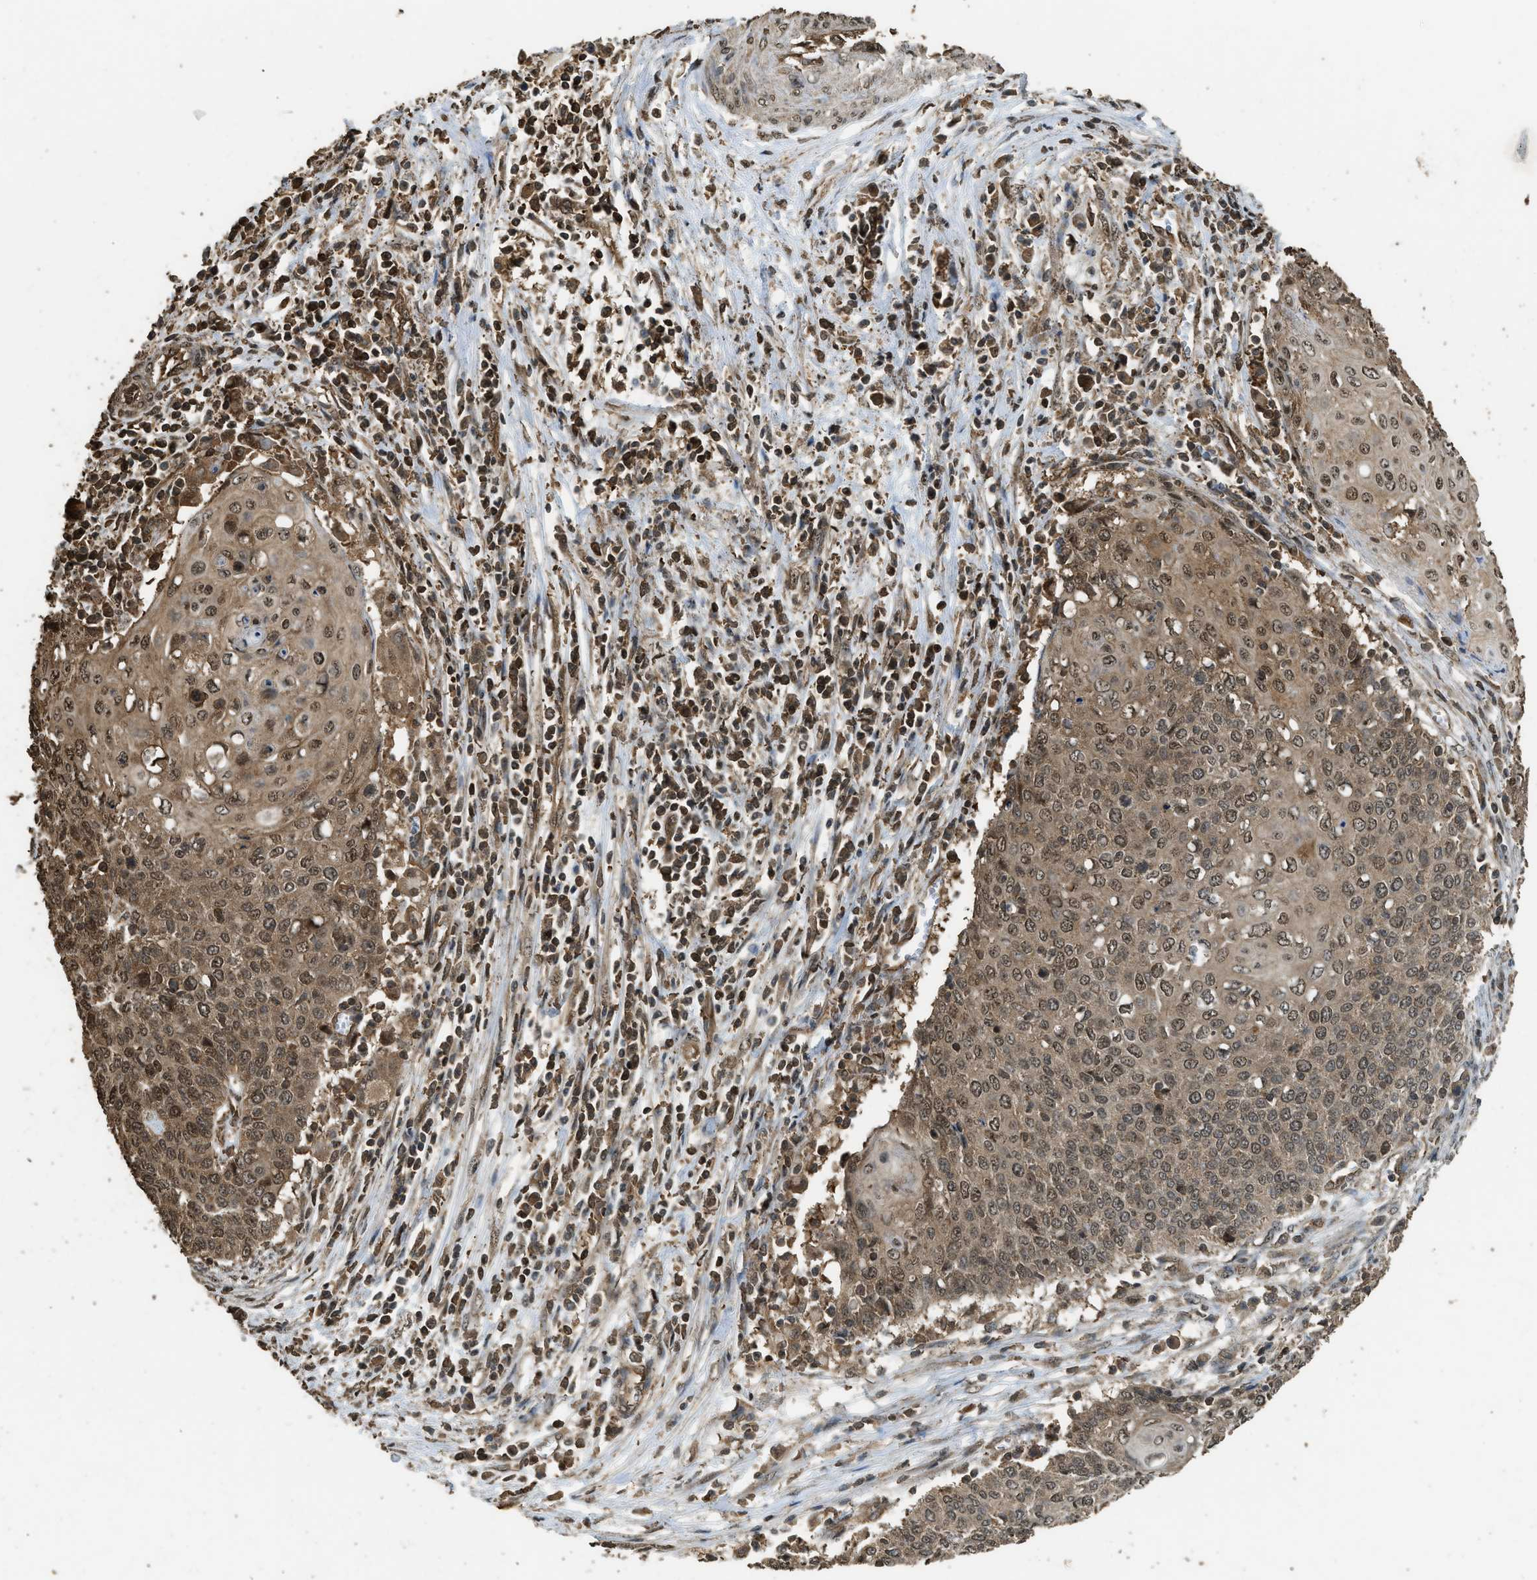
{"staining": {"intensity": "moderate", "quantity": ">75%", "location": "cytoplasmic/membranous,nuclear"}, "tissue": "cervical cancer", "cell_type": "Tumor cells", "image_type": "cancer", "snomed": [{"axis": "morphology", "description": "Squamous cell carcinoma, NOS"}, {"axis": "topography", "description": "Cervix"}], "caption": "Protein staining of cervical cancer tissue exhibits moderate cytoplasmic/membranous and nuclear positivity in approximately >75% of tumor cells.", "gene": "MYBL2", "patient": {"sex": "female", "age": 39}}